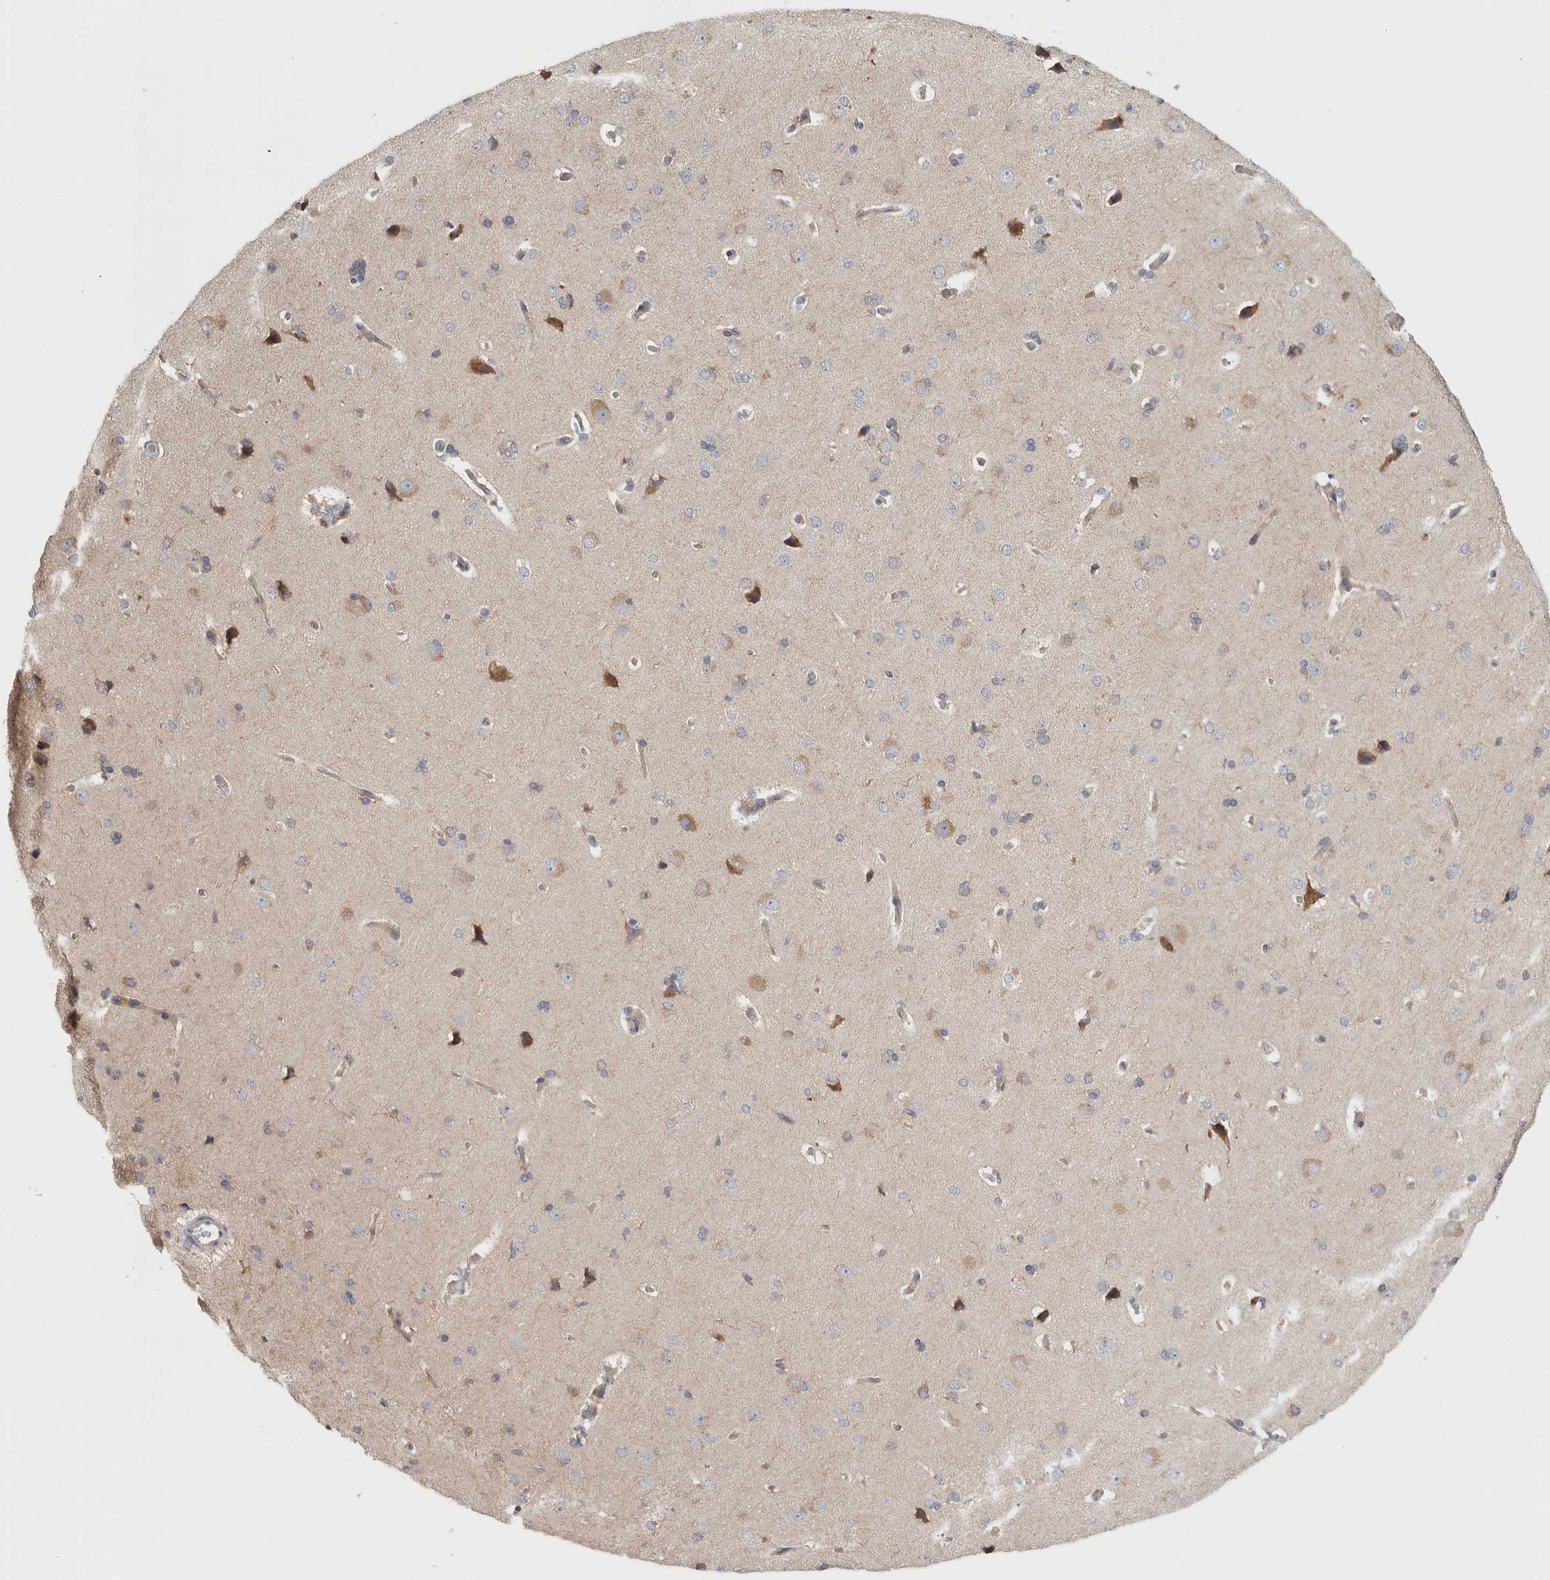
{"staining": {"intensity": "negative", "quantity": "none", "location": "none"}, "tissue": "cerebral cortex", "cell_type": "Endothelial cells", "image_type": "normal", "snomed": [{"axis": "morphology", "description": "Normal tissue, NOS"}, {"axis": "topography", "description": "Cerebral cortex"}], "caption": "Protein analysis of unremarkable cerebral cortex exhibits no significant expression in endothelial cells. (Immunohistochemistry (ihc), brightfield microscopy, high magnification).", "gene": "GRIK2", "patient": {"sex": "male", "age": 62}}